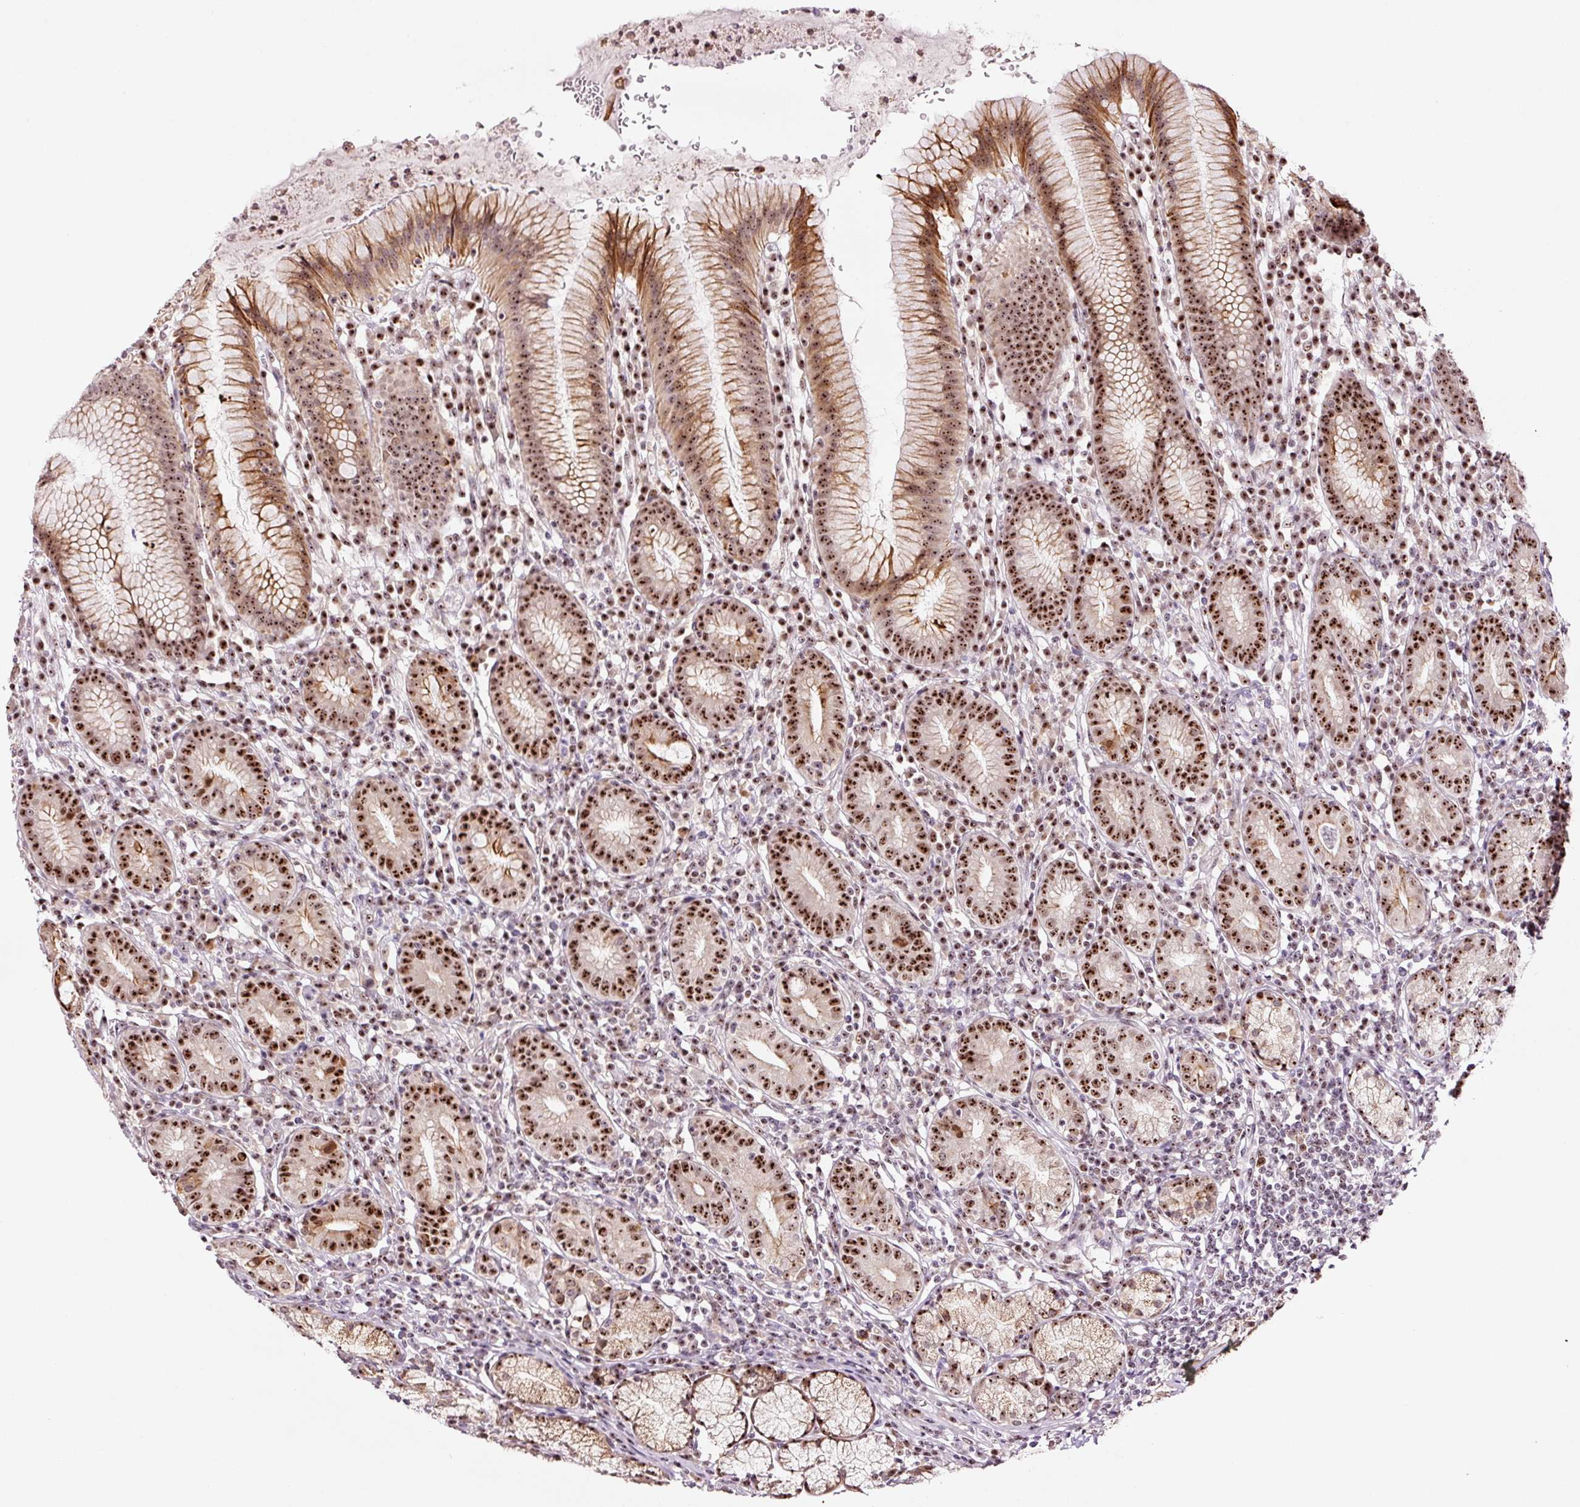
{"staining": {"intensity": "moderate", "quantity": ">75%", "location": "cytoplasmic/membranous,nuclear"}, "tissue": "stomach", "cell_type": "Glandular cells", "image_type": "normal", "snomed": [{"axis": "morphology", "description": "Normal tissue, NOS"}, {"axis": "topography", "description": "Stomach"}], "caption": "Moderate cytoplasmic/membranous,nuclear protein staining is present in about >75% of glandular cells in stomach. The protein of interest is shown in brown color, while the nuclei are stained blue.", "gene": "GNL3", "patient": {"sex": "male", "age": 55}}